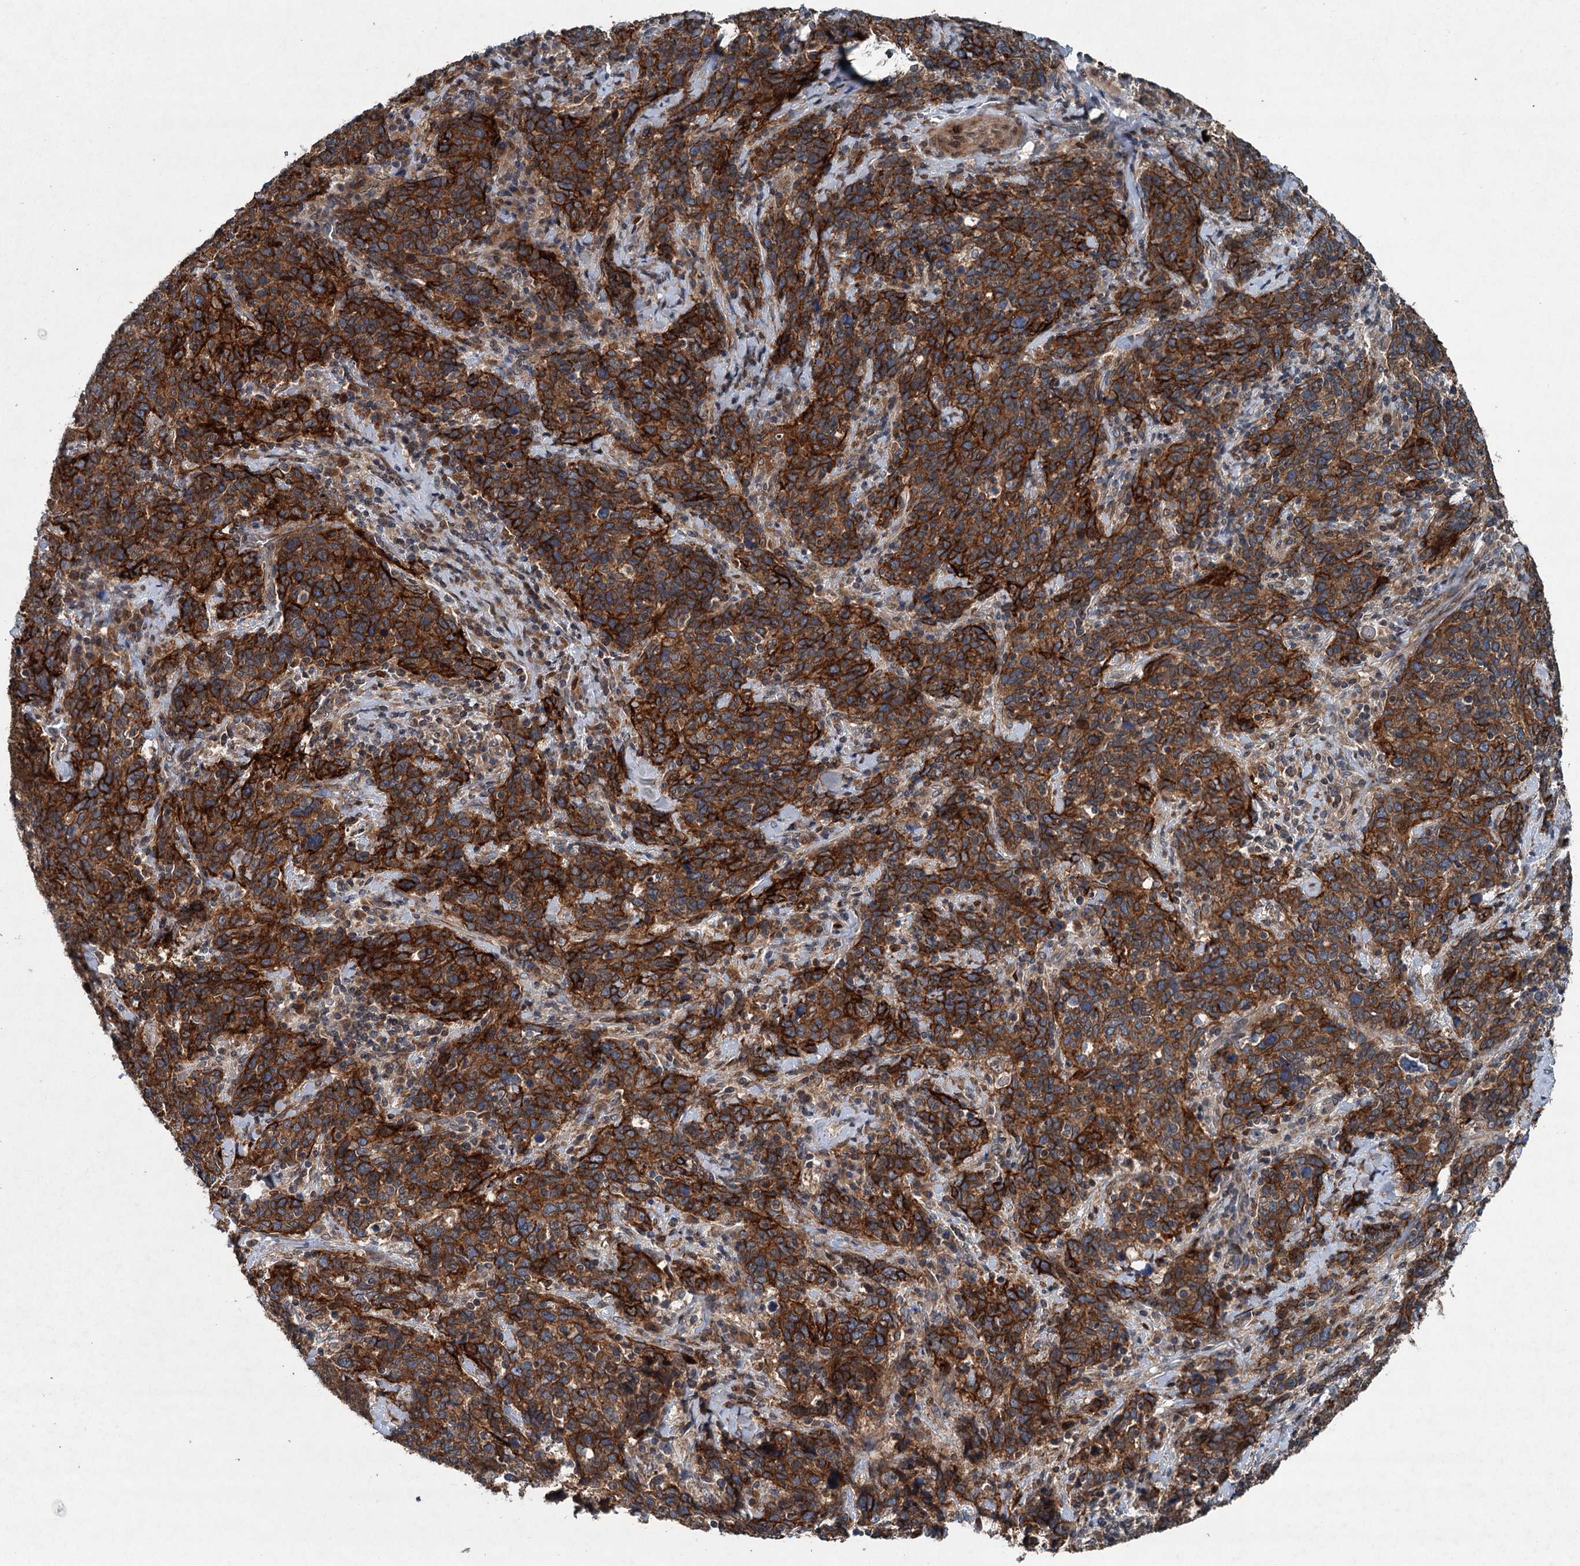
{"staining": {"intensity": "strong", "quantity": ">75%", "location": "cytoplasmic/membranous"}, "tissue": "cervical cancer", "cell_type": "Tumor cells", "image_type": "cancer", "snomed": [{"axis": "morphology", "description": "Squamous cell carcinoma, NOS"}, {"axis": "topography", "description": "Cervix"}], "caption": "Human squamous cell carcinoma (cervical) stained with a protein marker displays strong staining in tumor cells.", "gene": "TAPBPL", "patient": {"sex": "female", "age": 41}}